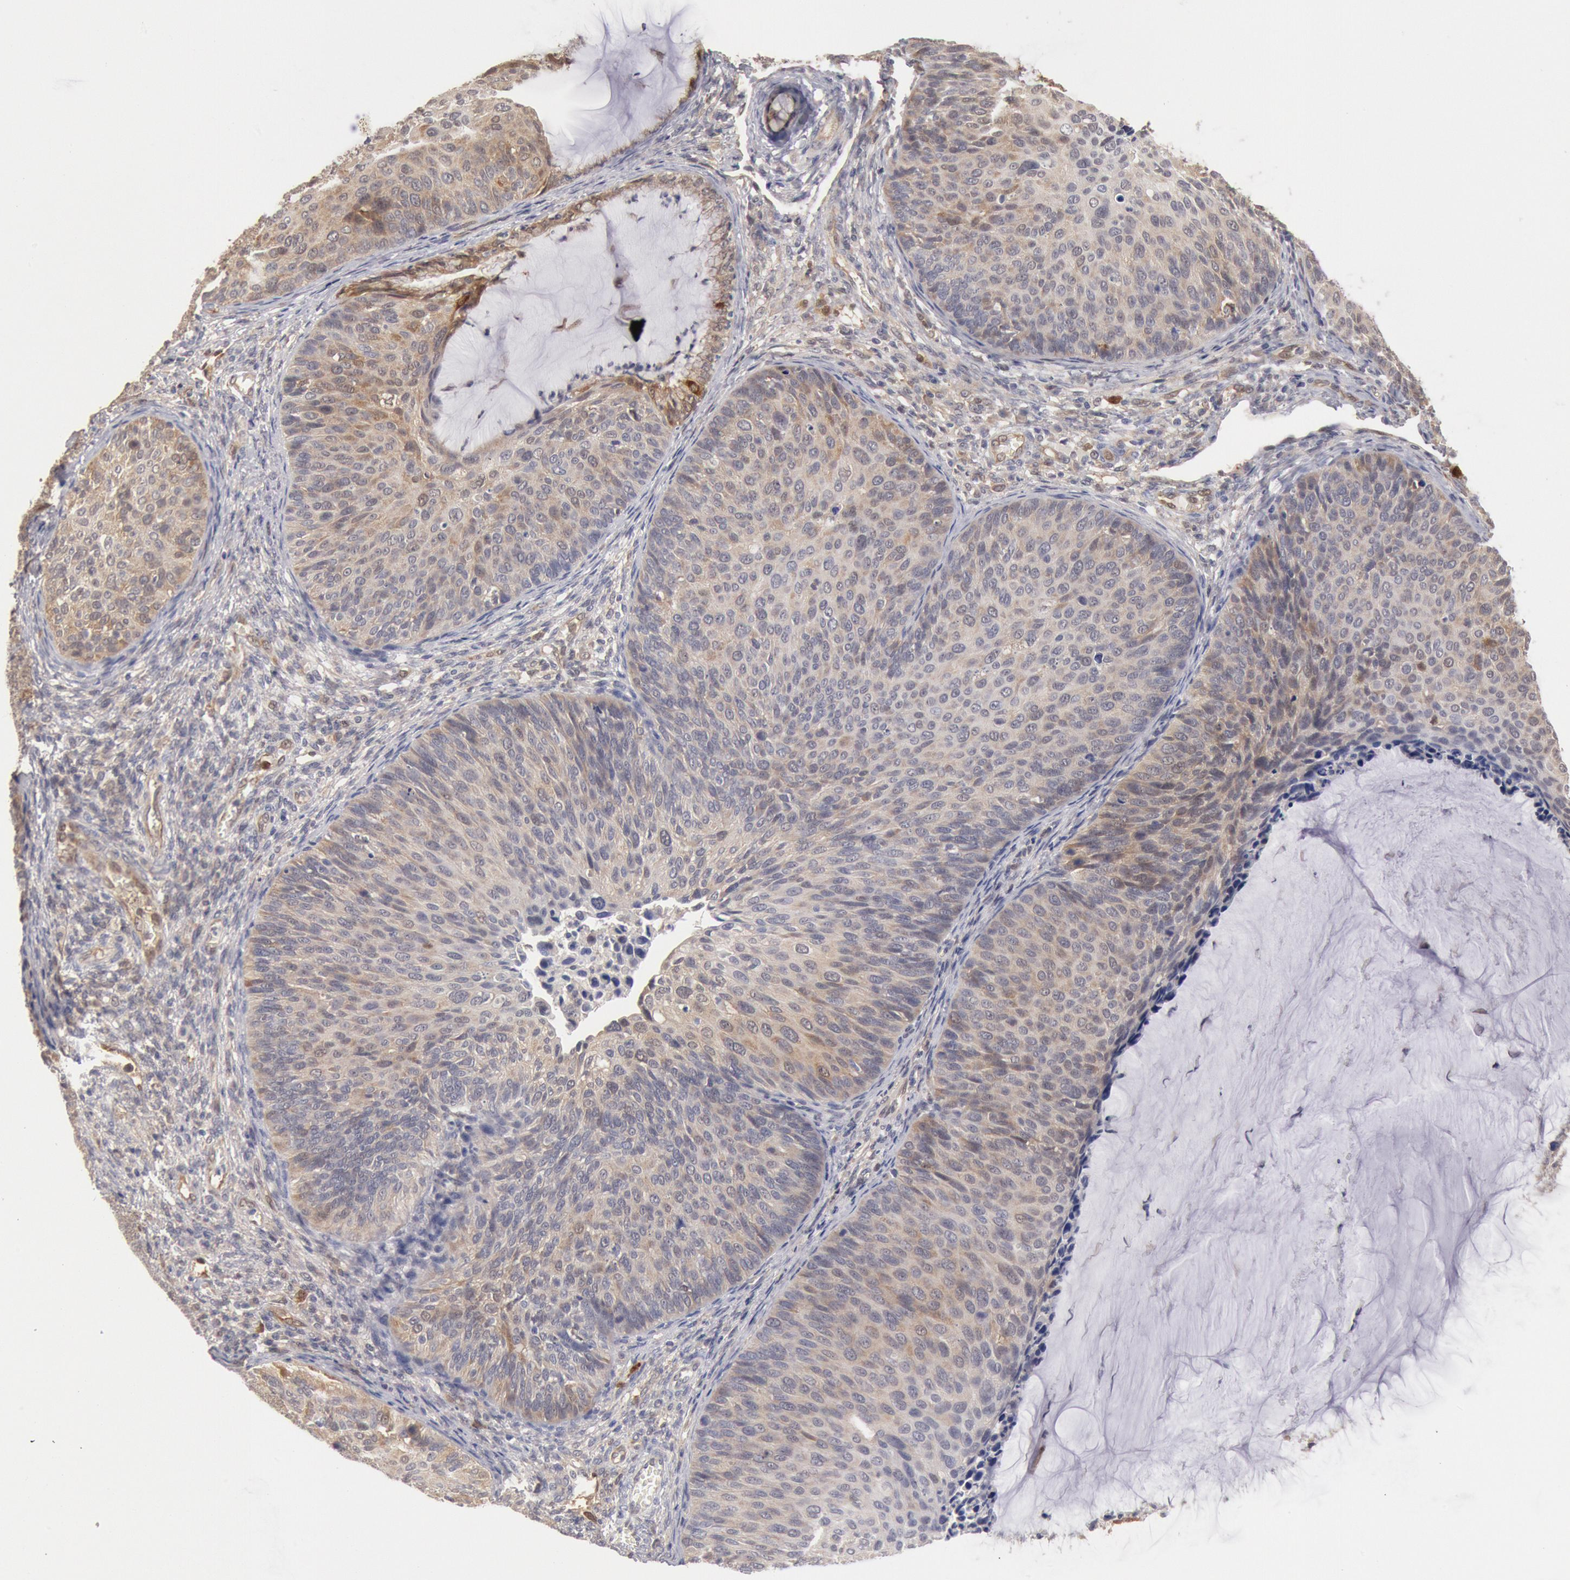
{"staining": {"intensity": "weak", "quantity": "25%-75%", "location": "cytoplasmic/membranous"}, "tissue": "cervical cancer", "cell_type": "Tumor cells", "image_type": "cancer", "snomed": [{"axis": "morphology", "description": "Squamous cell carcinoma, NOS"}, {"axis": "topography", "description": "Cervix"}], "caption": "This is a histology image of IHC staining of cervical squamous cell carcinoma, which shows weak expression in the cytoplasmic/membranous of tumor cells.", "gene": "DNAJA1", "patient": {"sex": "female", "age": 36}}